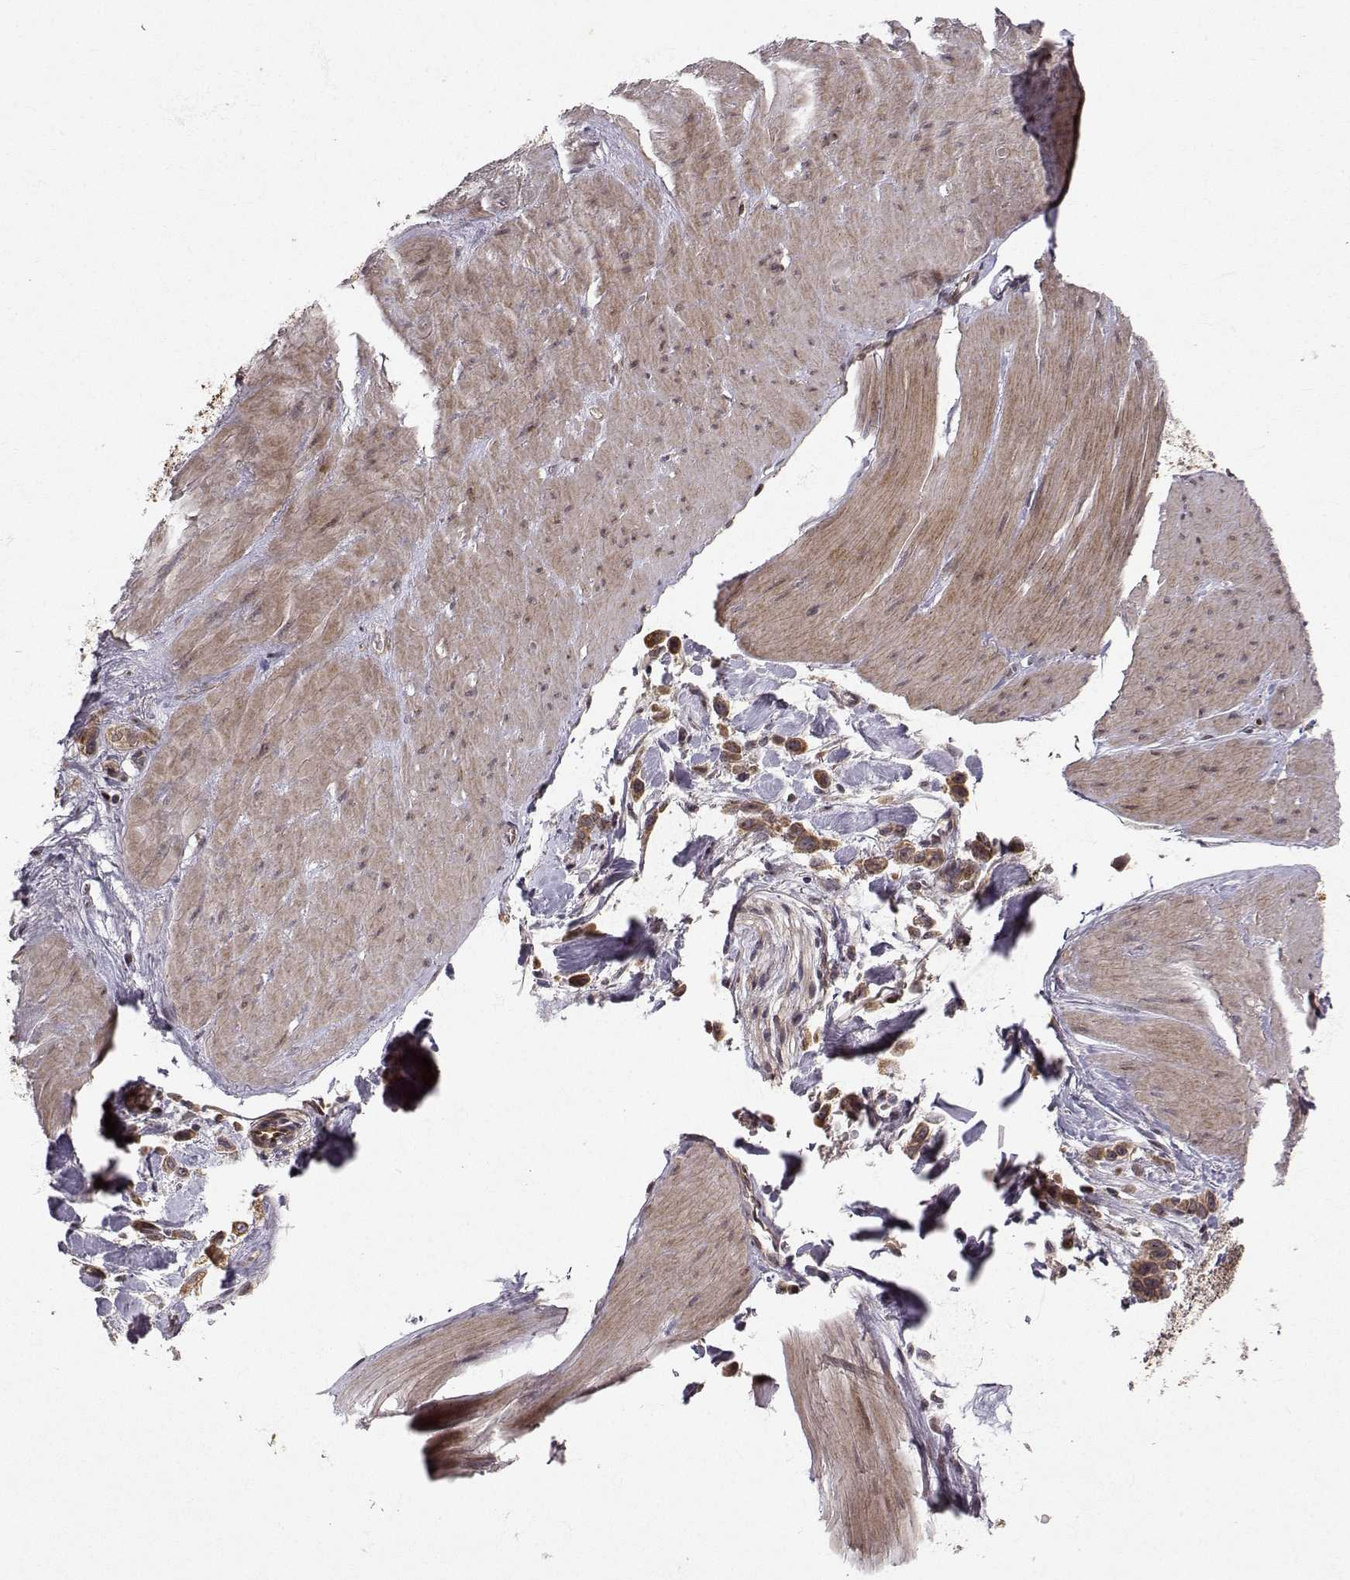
{"staining": {"intensity": "moderate", "quantity": ">75%", "location": "cytoplasmic/membranous"}, "tissue": "stomach cancer", "cell_type": "Tumor cells", "image_type": "cancer", "snomed": [{"axis": "morphology", "description": "Adenocarcinoma, NOS"}, {"axis": "topography", "description": "Stomach"}], "caption": "The photomicrograph displays a brown stain indicating the presence of a protein in the cytoplasmic/membranous of tumor cells in stomach cancer.", "gene": "APC", "patient": {"sex": "male", "age": 47}}